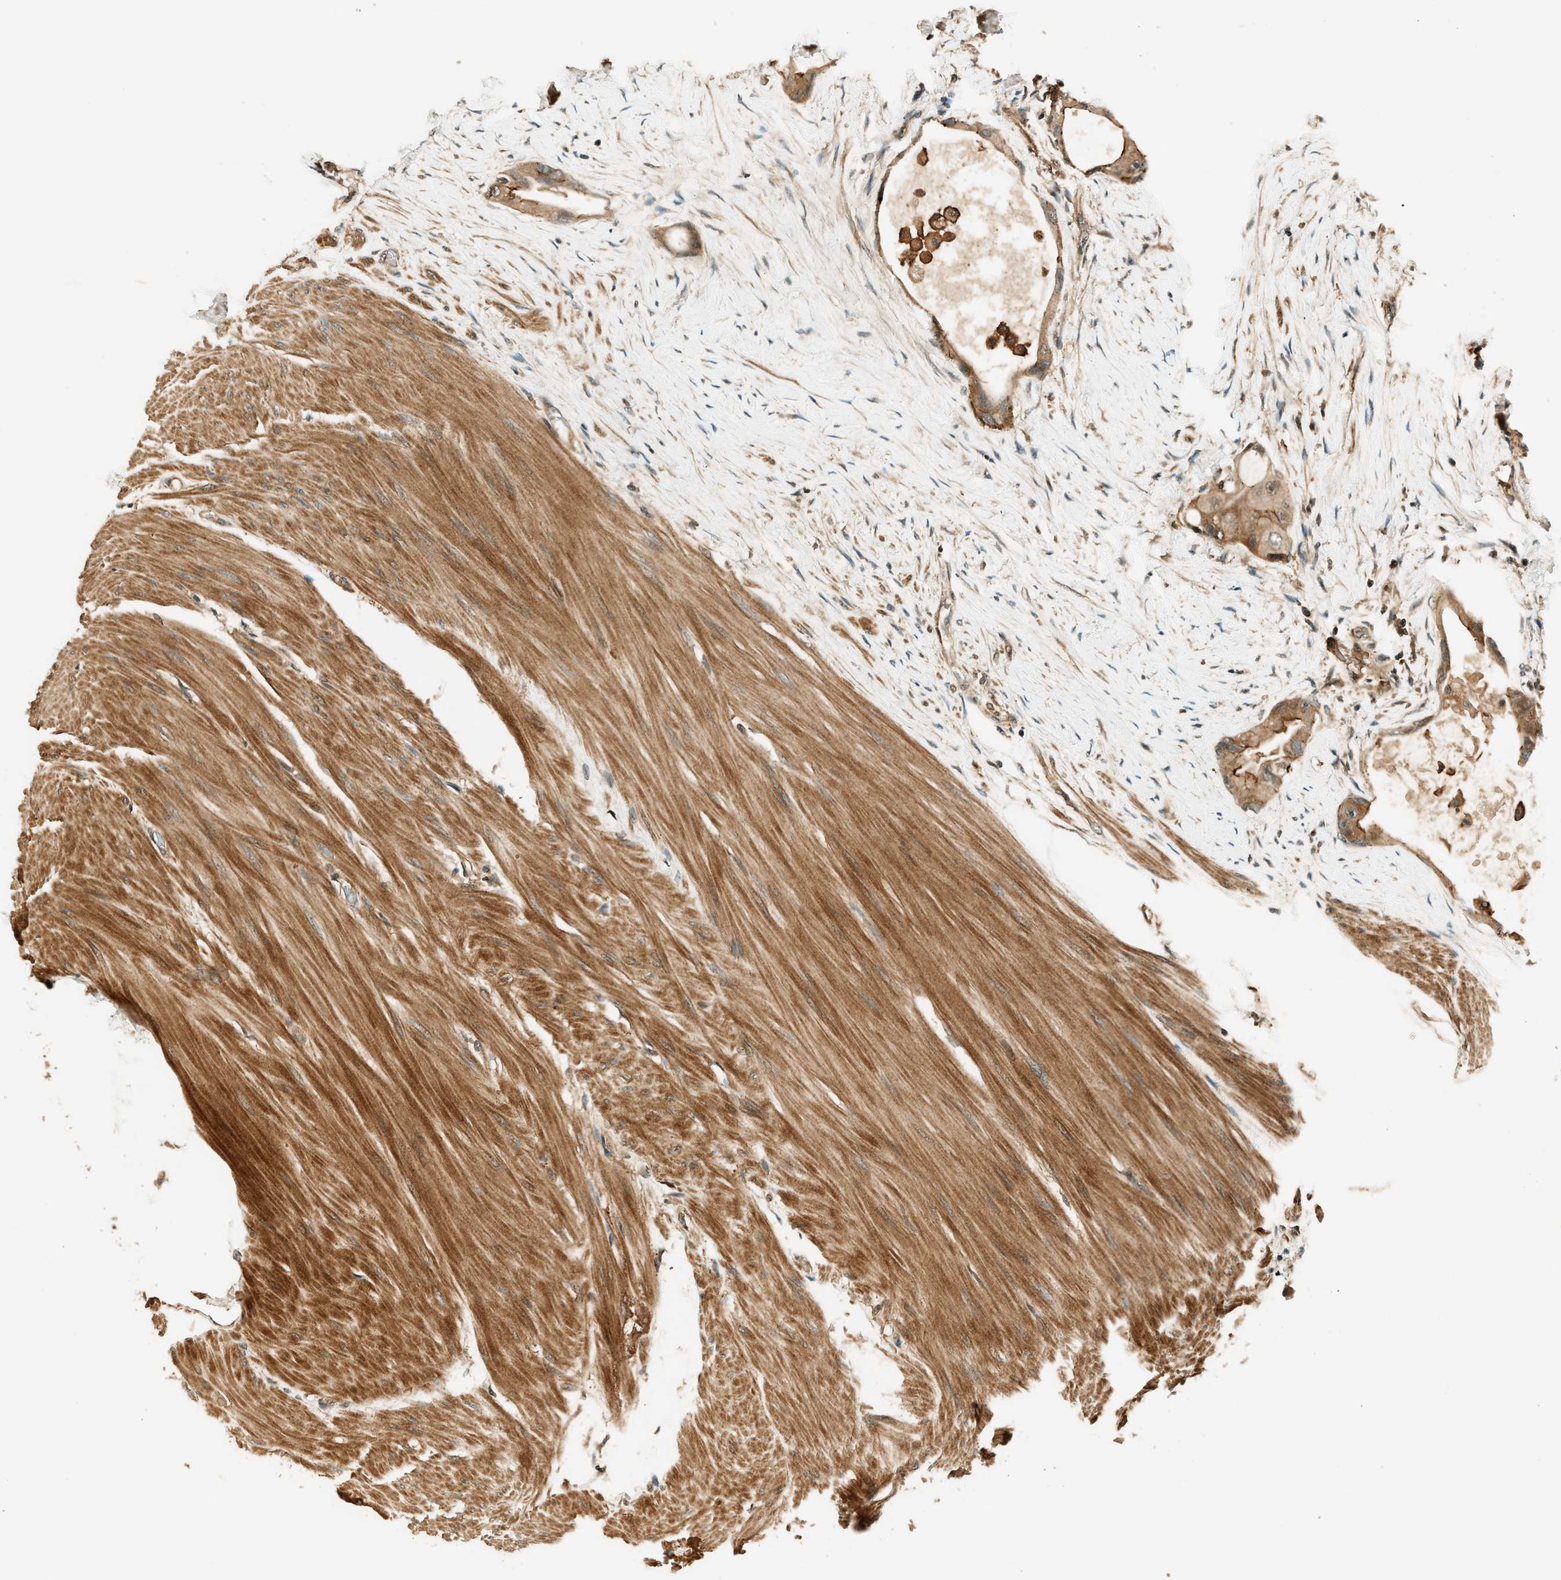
{"staining": {"intensity": "moderate", "quantity": ">75%", "location": "cytoplasmic/membranous"}, "tissue": "colorectal cancer", "cell_type": "Tumor cells", "image_type": "cancer", "snomed": [{"axis": "morphology", "description": "Adenocarcinoma, NOS"}, {"axis": "topography", "description": "Rectum"}], "caption": "Adenocarcinoma (colorectal) stained with a protein marker displays moderate staining in tumor cells.", "gene": "ARHGEF11", "patient": {"sex": "male", "age": 51}}